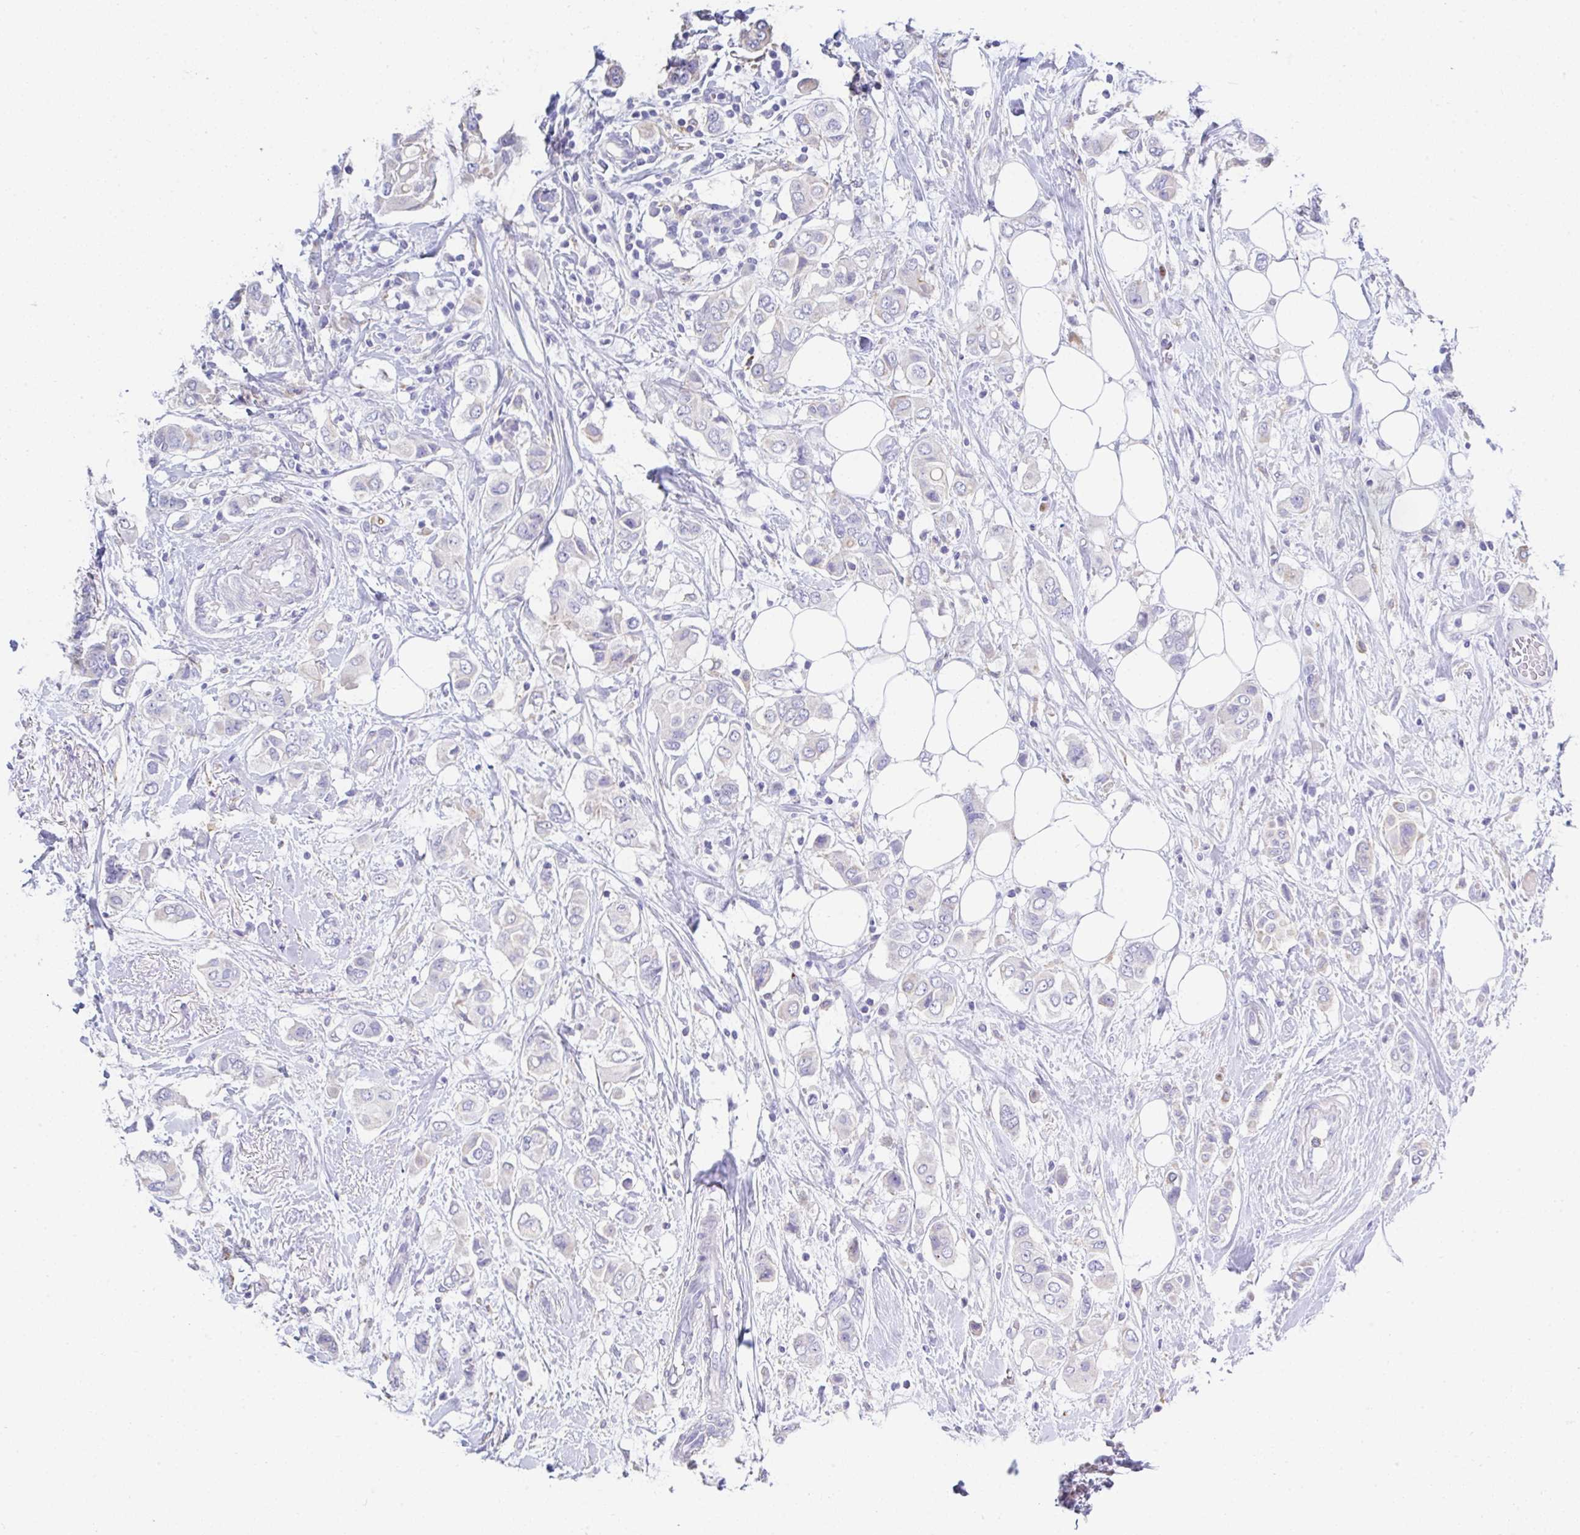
{"staining": {"intensity": "negative", "quantity": "none", "location": "none"}, "tissue": "breast cancer", "cell_type": "Tumor cells", "image_type": "cancer", "snomed": [{"axis": "morphology", "description": "Lobular carcinoma"}, {"axis": "topography", "description": "Breast"}], "caption": "Protein analysis of lobular carcinoma (breast) demonstrates no significant positivity in tumor cells.", "gene": "ZNF33A", "patient": {"sex": "female", "age": 51}}